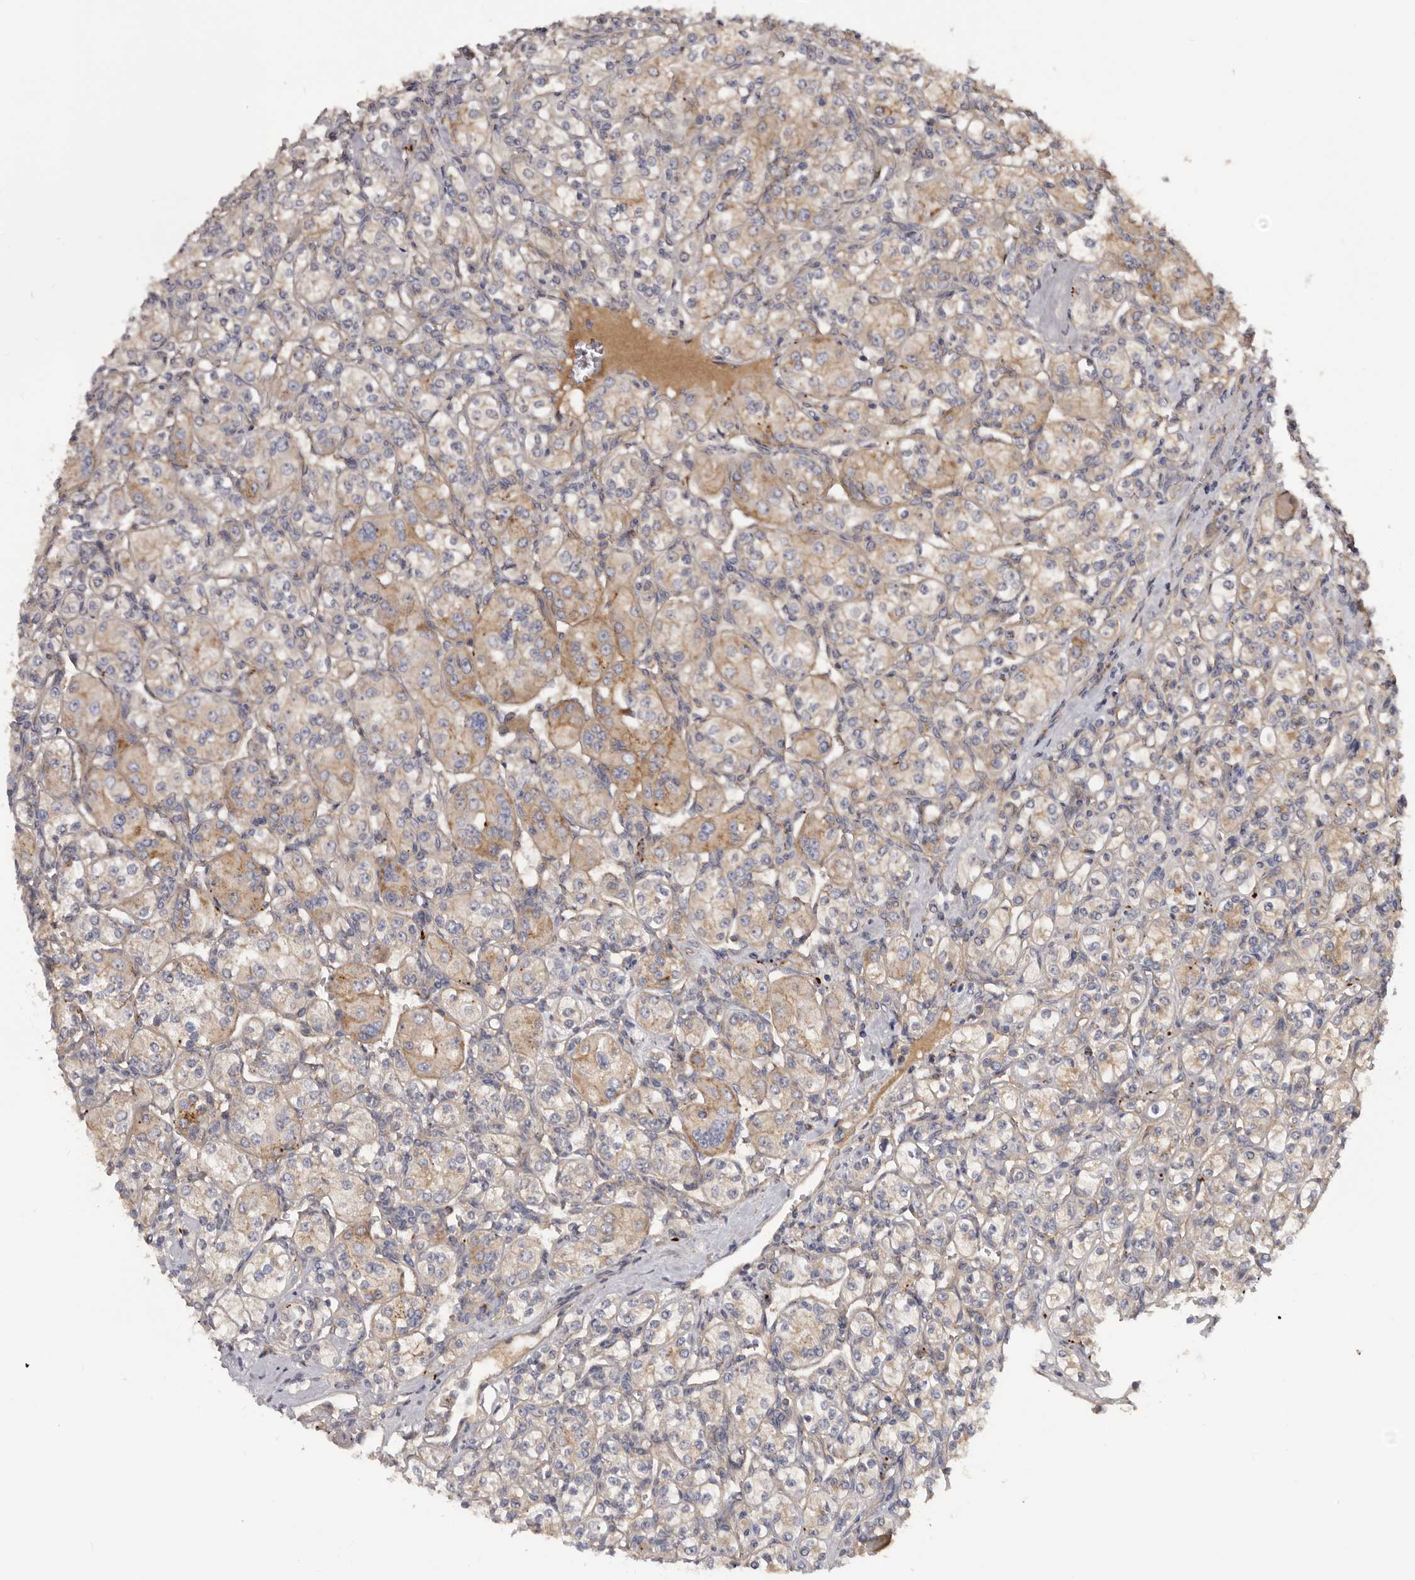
{"staining": {"intensity": "weak", "quantity": "25%-75%", "location": "cytoplasmic/membranous"}, "tissue": "renal cancer", "cell_type": "Tumor cells", "image_type": "cancer", "snomed": [{"axis": "morphology", "description": "Adenocarcinoma, NOS"}, {"axis": "topography", "description": "Kidney"}], "caption": "This micrograph reveals IHC staining of renal cancer, with low weak cytoplasmic/membranous staining in about 25%-75% of tumor cells.", "gene": "INKA2", "patient": {"sex": "male", "age": 77}}